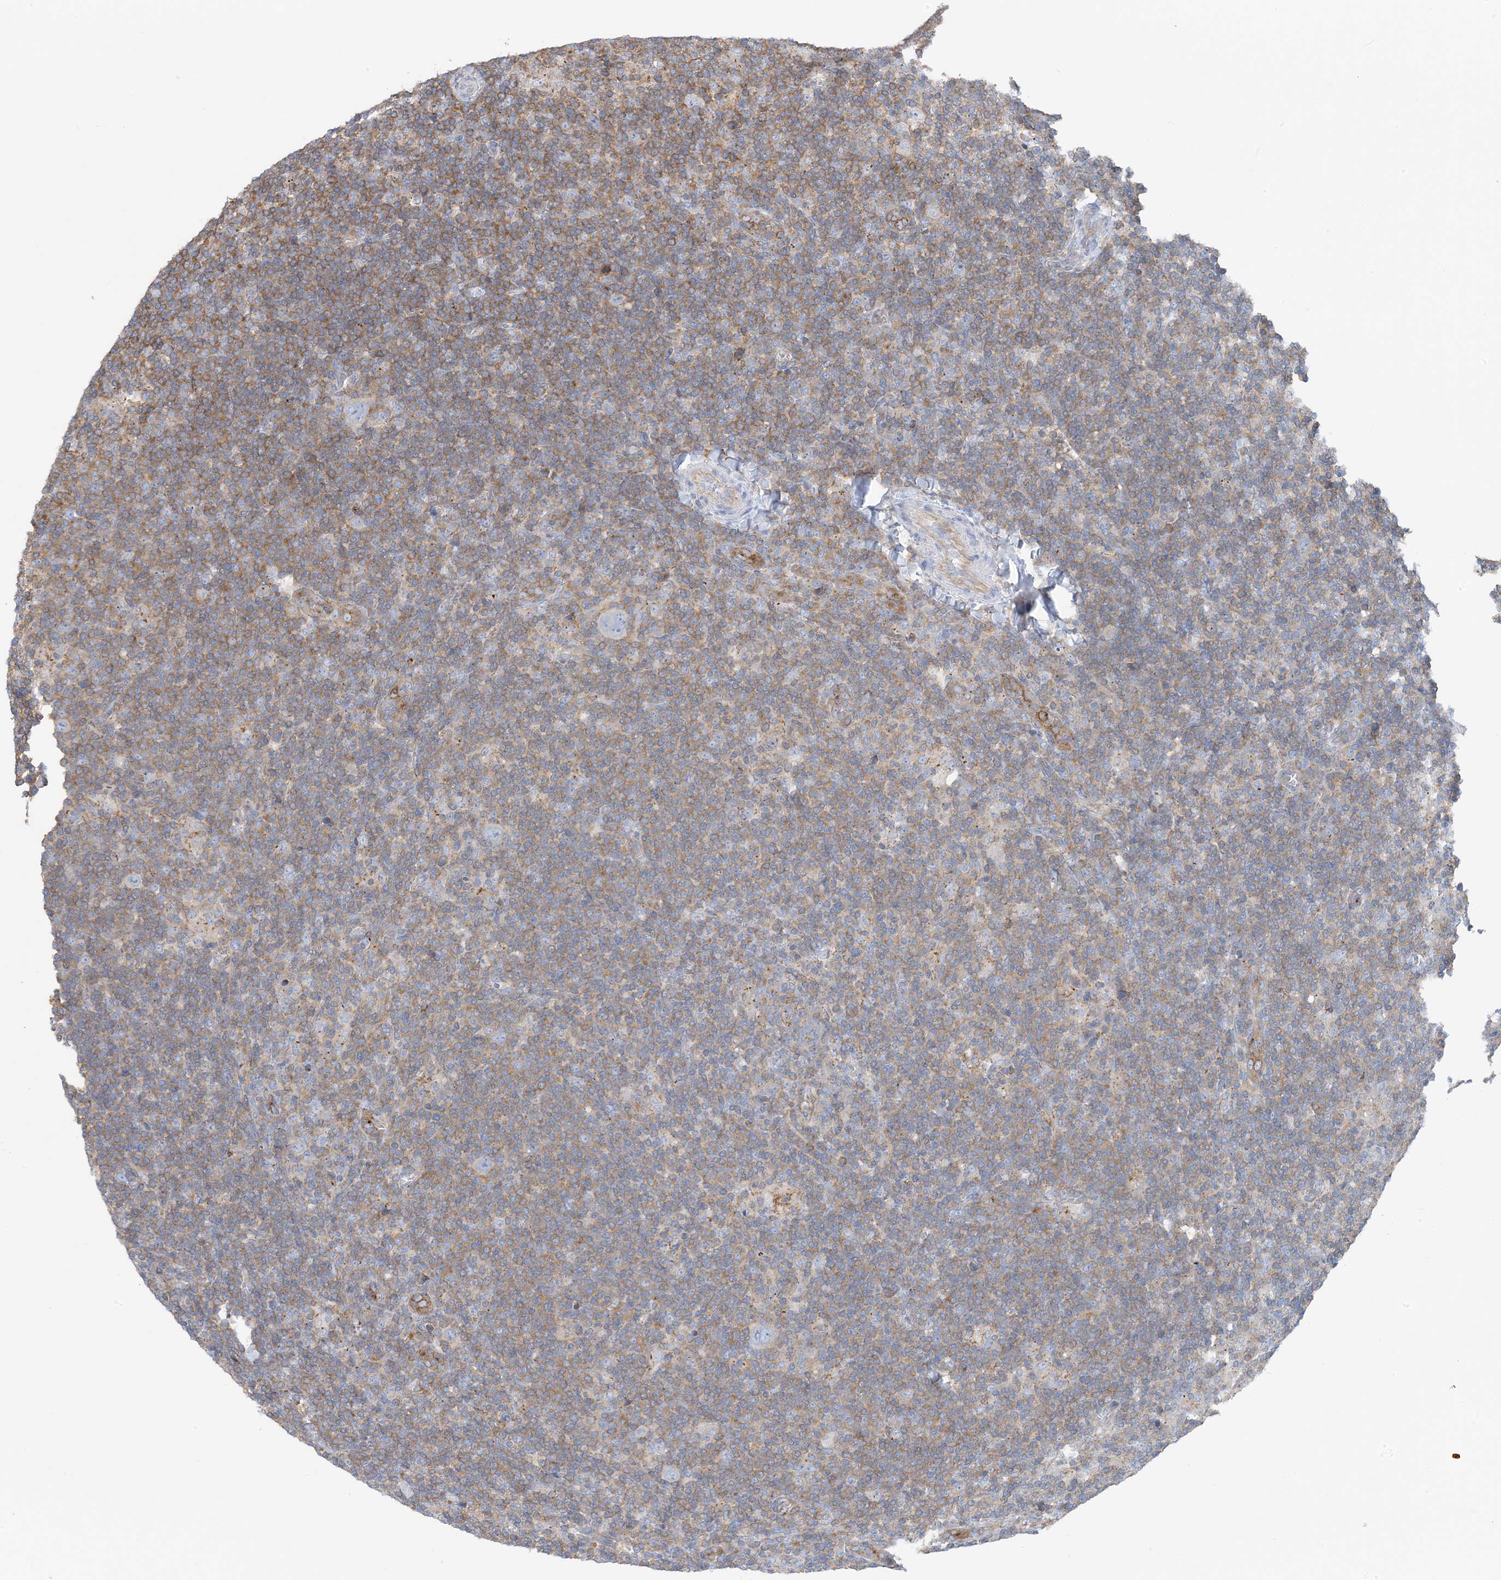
{"staining": {"intensity": "negative", "quantity": "none", "location": "none"}, "tissue": "lymphoma", "cell_type": "Tumor cells", "image_type": "cancer", "snomed": [{"axis": "morphology", "description": "Hodgkin's disease, NOS"}, {"axis": "topography", "description": "Lymph node"}], "caption": "This is an immunohistochemistry (IHC) histopathology image of human Hodgkin's disease. There is no staining in tumor cells.", "gene": "CALHM5", "patient": {"sex": "female", "age": 57}}